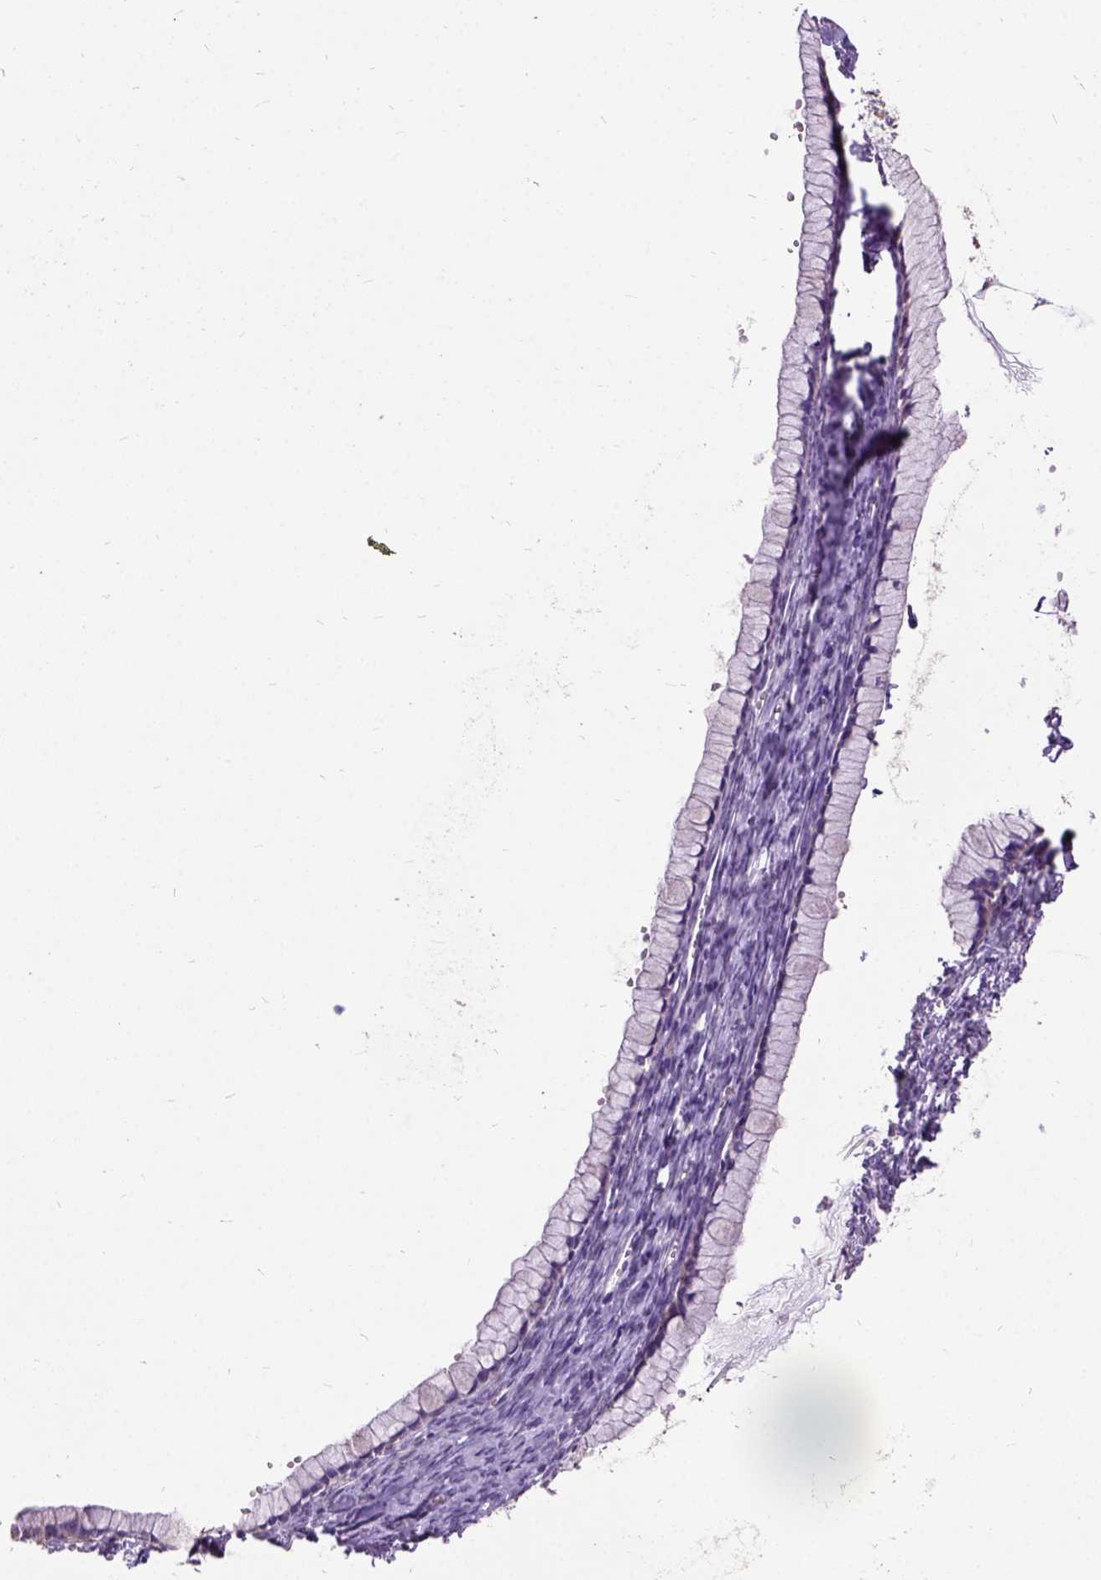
{"staining": {"intensity": "negative", "quantity": "none", "location": "none"}, "tissue": "ovarian cancer", "cell_type": "Tumor cells", "image_type": "cancer", "snomed": [{"axis": "morphology", "description": "Cystadenocarcinoma, mucinous, NOS"}, {"axis": "topography", "description": "Ovary"}], "caption": "There is no significant positivity in tumor cells of ovarian cancer. The staining was performed using DAB (3,3'-diaminobenzidine) to visualize the protein expression in brown, while the nuclei were stained in blue with hematoxylin (Magnification: 20x).", "gene": "DQX1", "patient": {"sex": "female", "age": 41}}